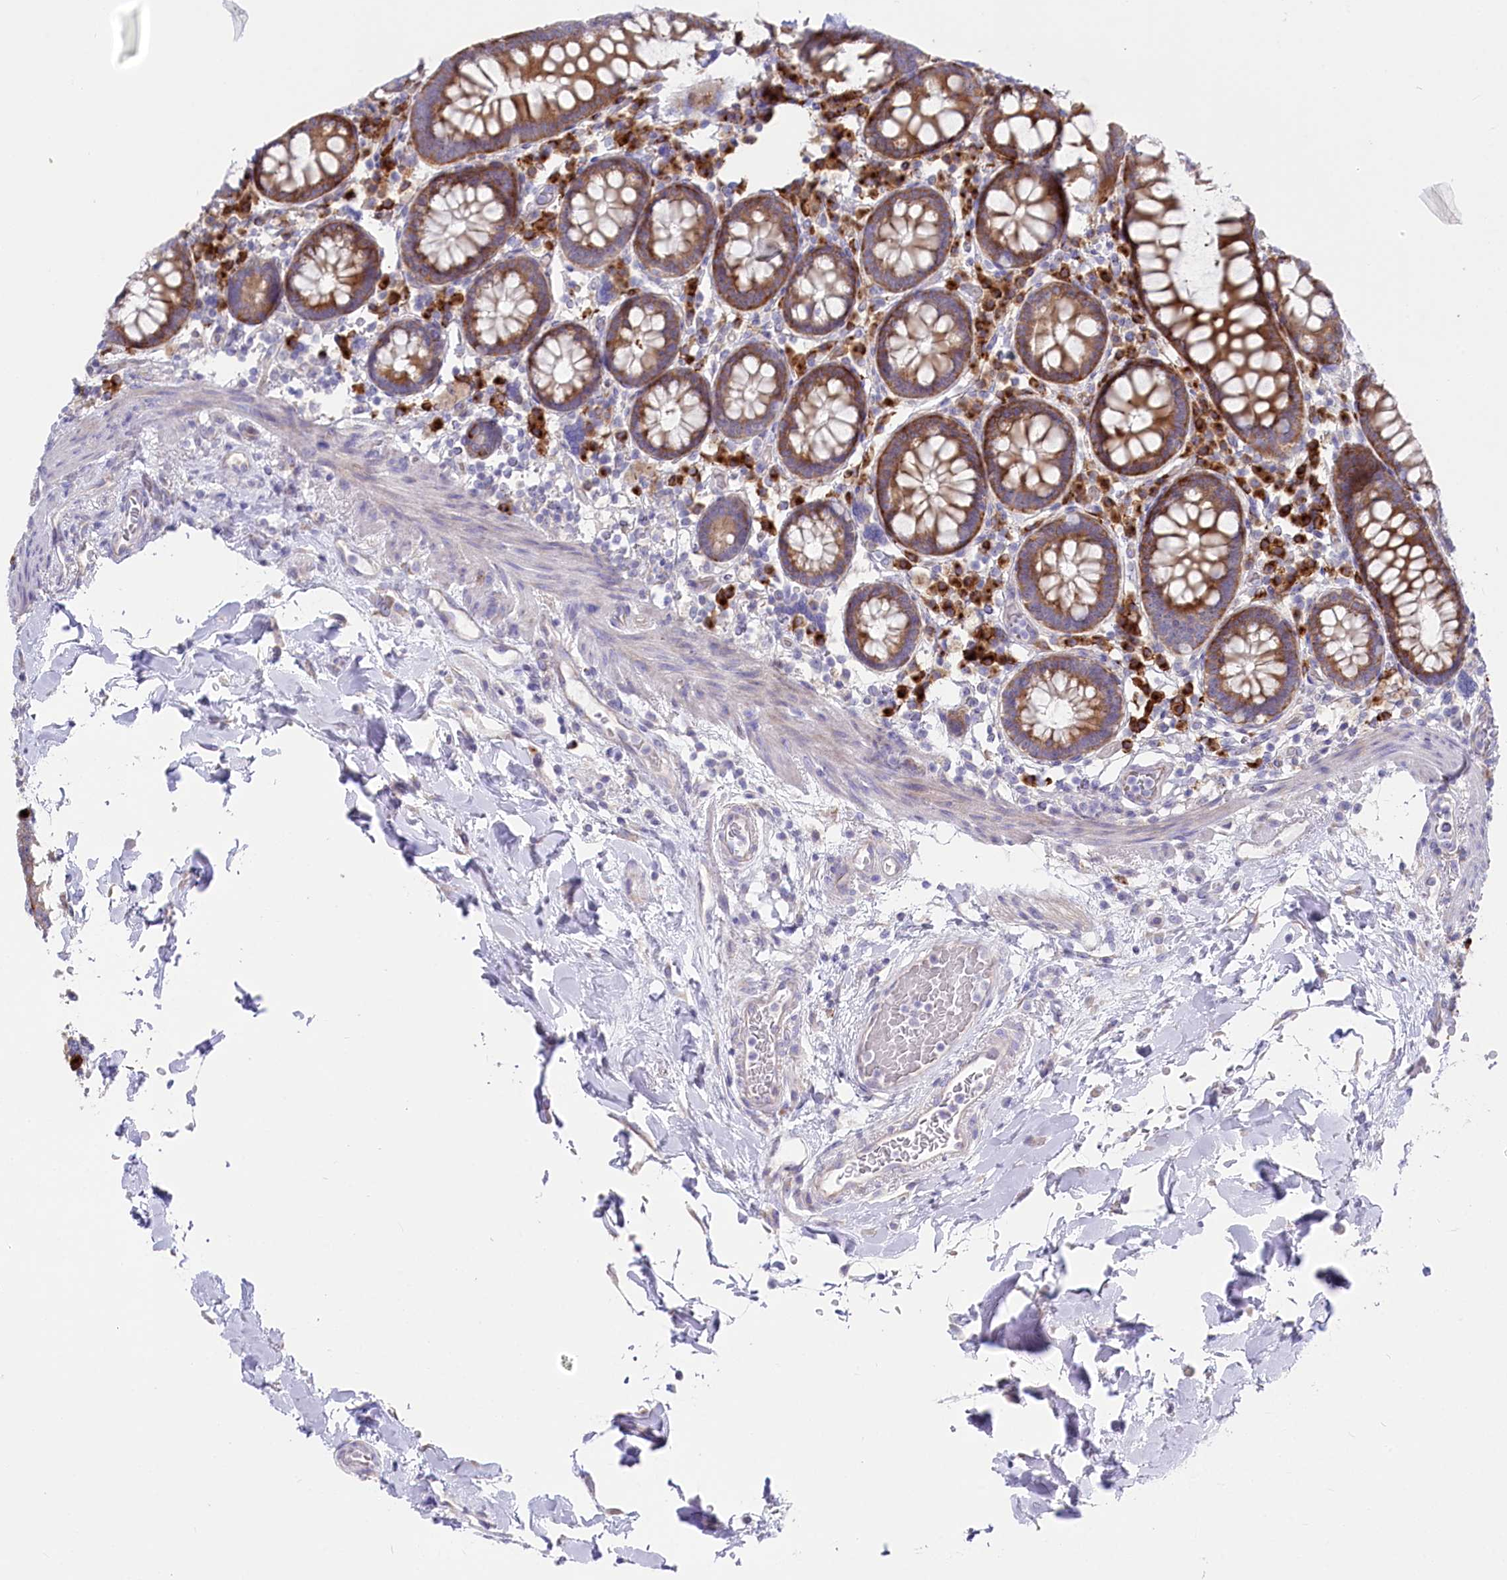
{"staining": {"intensity": "negative", "quantity": "none", "location": "none"}, "tissue": "colon", "cell_type": "Endothelial cells", "image_type": "normal", "snomed": [{"axis": "morphology", "description": "Normal tissue, NOS"}, {"axis": "topography", "description": "Colon"}], "caption": "DAB (3,3'-diaminobenzidine) immunohistochemical staining of normal human colon exhibits no significant expression in endothelial cells.", "gene": "POGLUT1", "patient": {"sex": "female", "age": 79}}